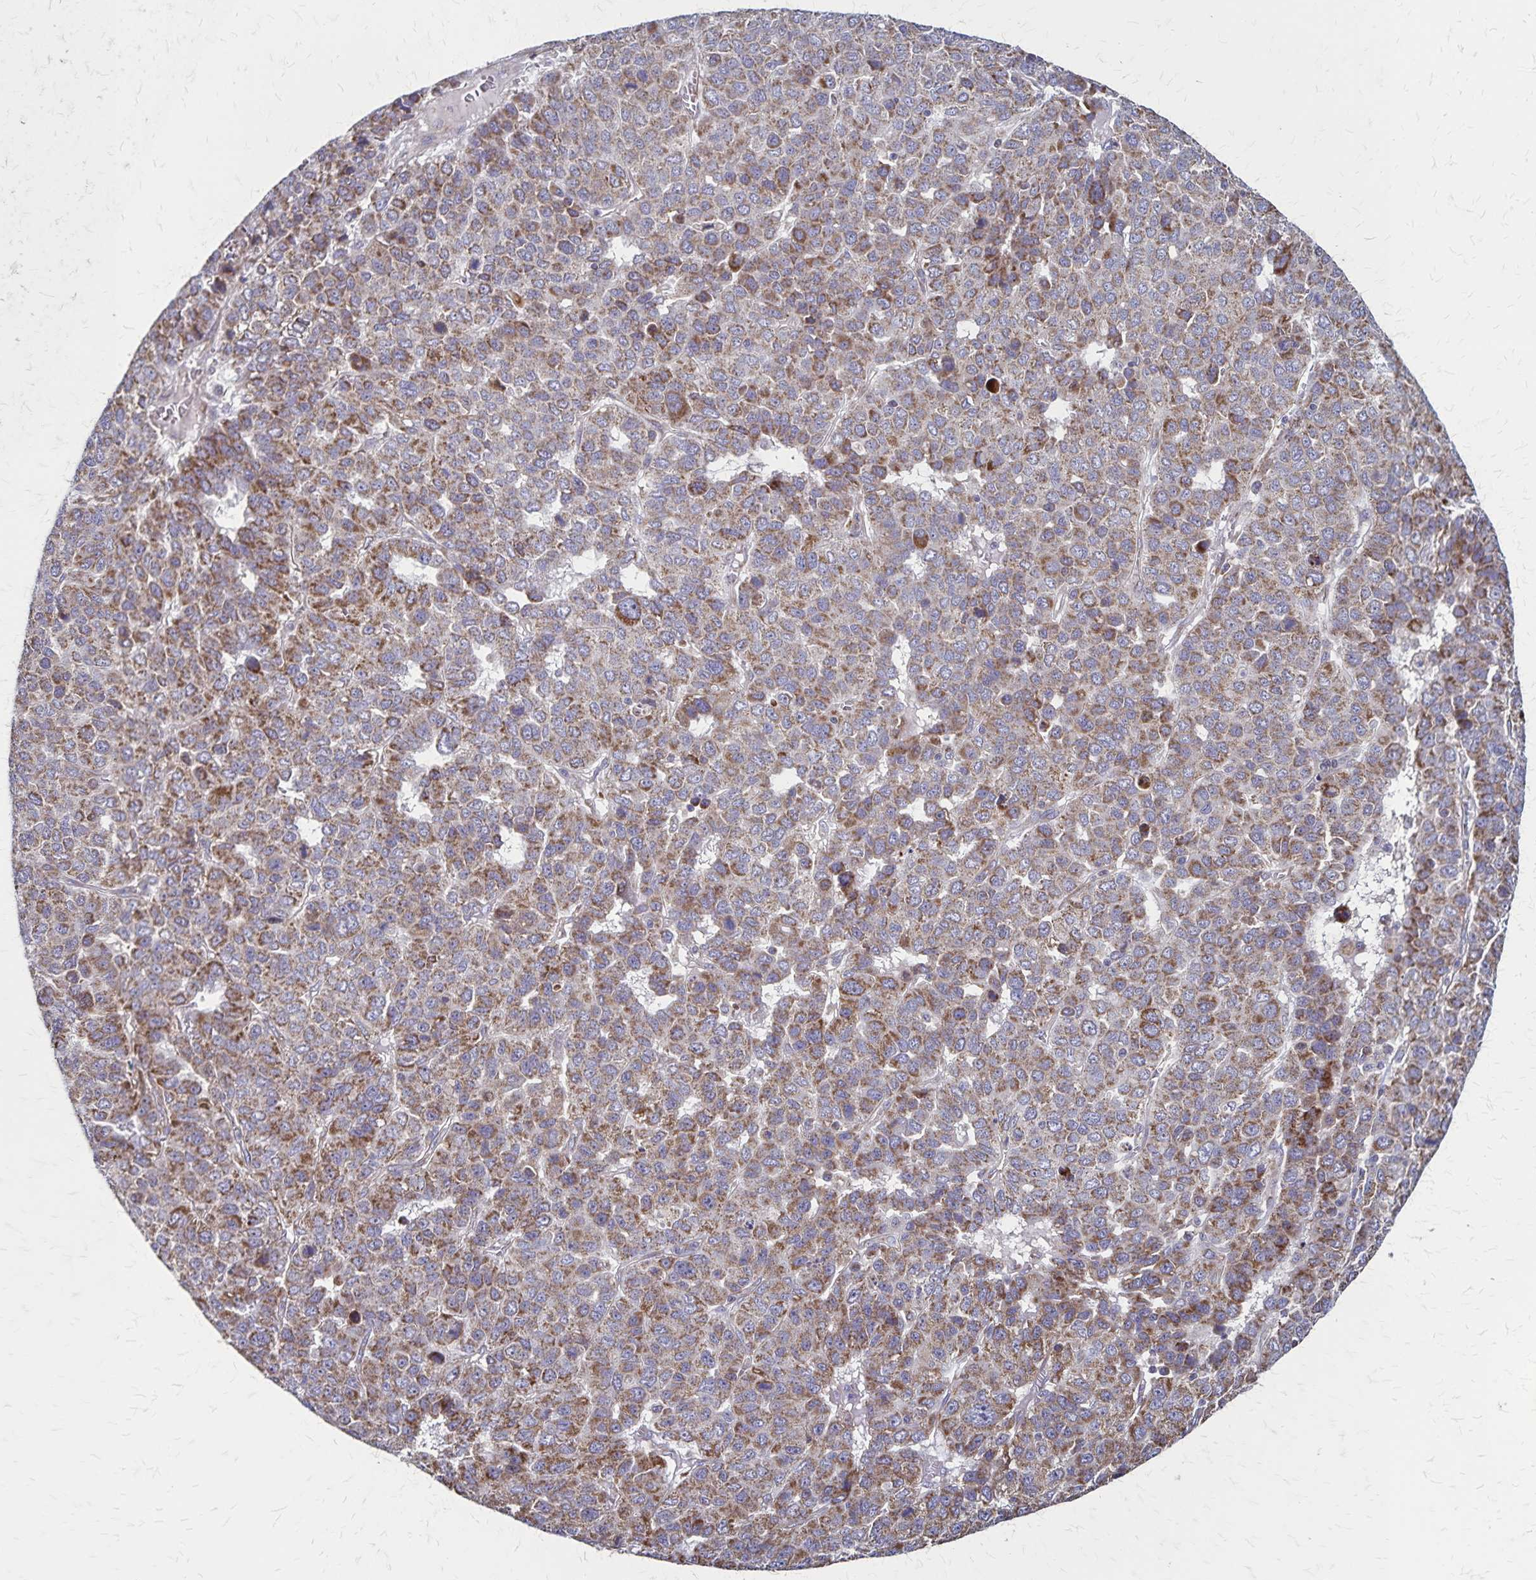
{"staining": {"intensity": "moderate", "quantity": ">75%", "location": "cytoplasmic/membranous"}, "tissue": "liver cancer", "cell_type": "Tumor cells", "image_type": "cancer", "snomed": [{"axis": "morphology", "description": "Carcinoma, Hepatocellular, NOS"}, {"axis": "topography", "description": "Liver"}], "caption": "About >75% of tumor cells in liver hepatocellular carcinoma demonstrate moderate cytoplasmic/membranous protein staining as visualized by brown immunohistochemical staining.", "gene": "NFS1", "patient": {"sex": "male", "age": 69}}